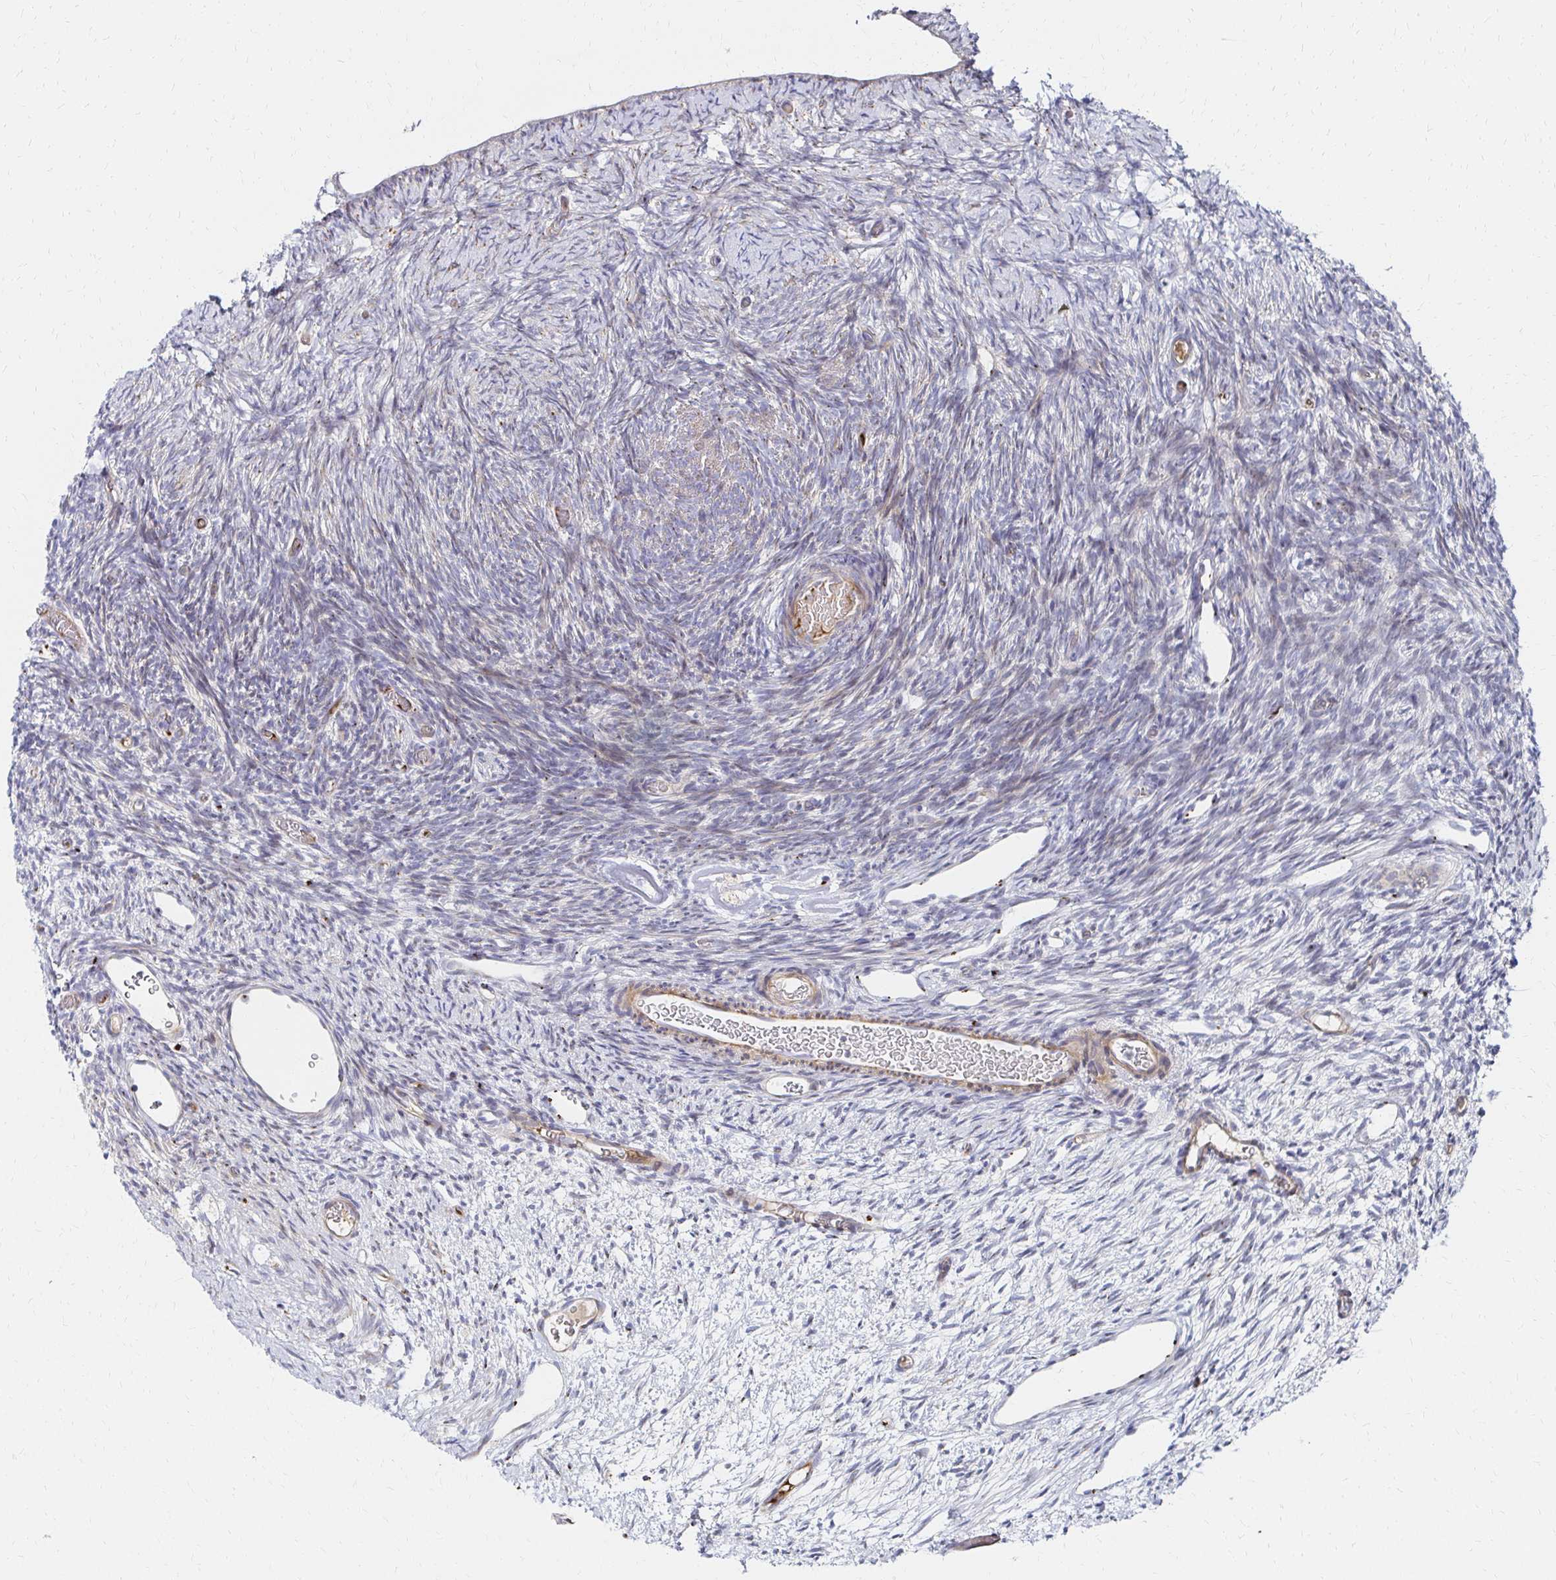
{"staining": {"intensity": "negative", "quantity": "none", "location": "none"}, "tissue": "ovary", "cell_type": "Follicle cells", "image_type": "normal", "snomed": [{"axis": "morphology", "description": "Normal tissue, NOS"}, {"axis": "topography", "description": "Ovary"}], "caption": "Immunohistochemistry (IHC) of unremarkable ovary exhibits no staining in follicle cells.", "gene": "MAN1A1", "patient": {"sex": "female", "age": 39}}